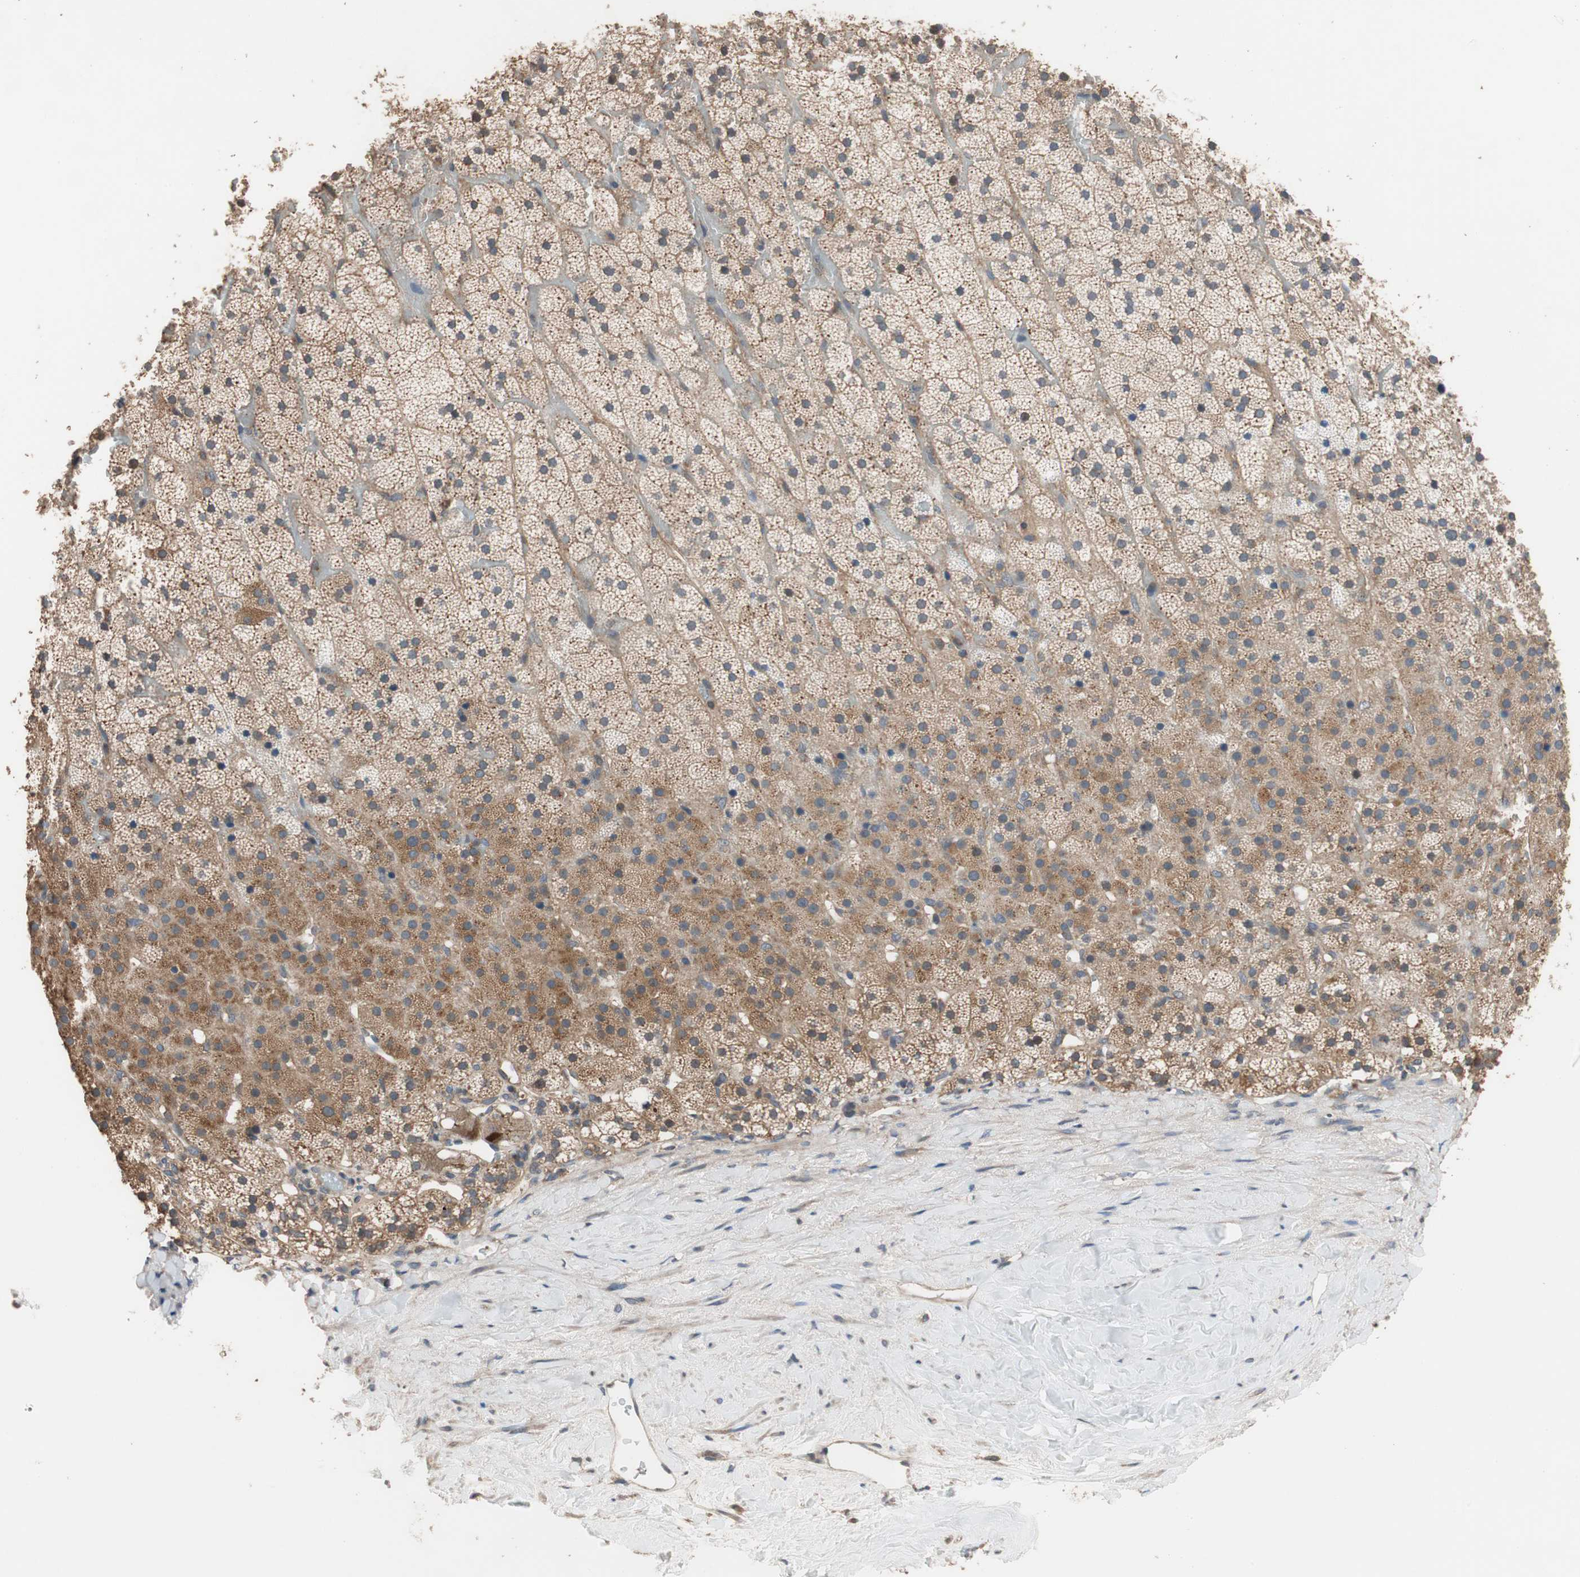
{"staining": {"intensity": "moderate", "quantity": ">75%", "location": "cytoplasmic/membranous"}, "tissue": "adrenal gland", "cell_type": "Glandular cells", "image_type": "normal", "snomed": [{"axis": "morphology", "description": "Normal tissue, NOS"}, {"axis": "topography", "description": "Adrenal gland"}], "caption": "A brown stain labels moderate cytoplasmic/membranous staining of a protein in glandular cells of benign human adrenal gland. (DAB IHC, brown staining for protein, blue staining for nuclei).", "gene": "MAP4K2", "patient": {"sex": "male", "age": 35}}